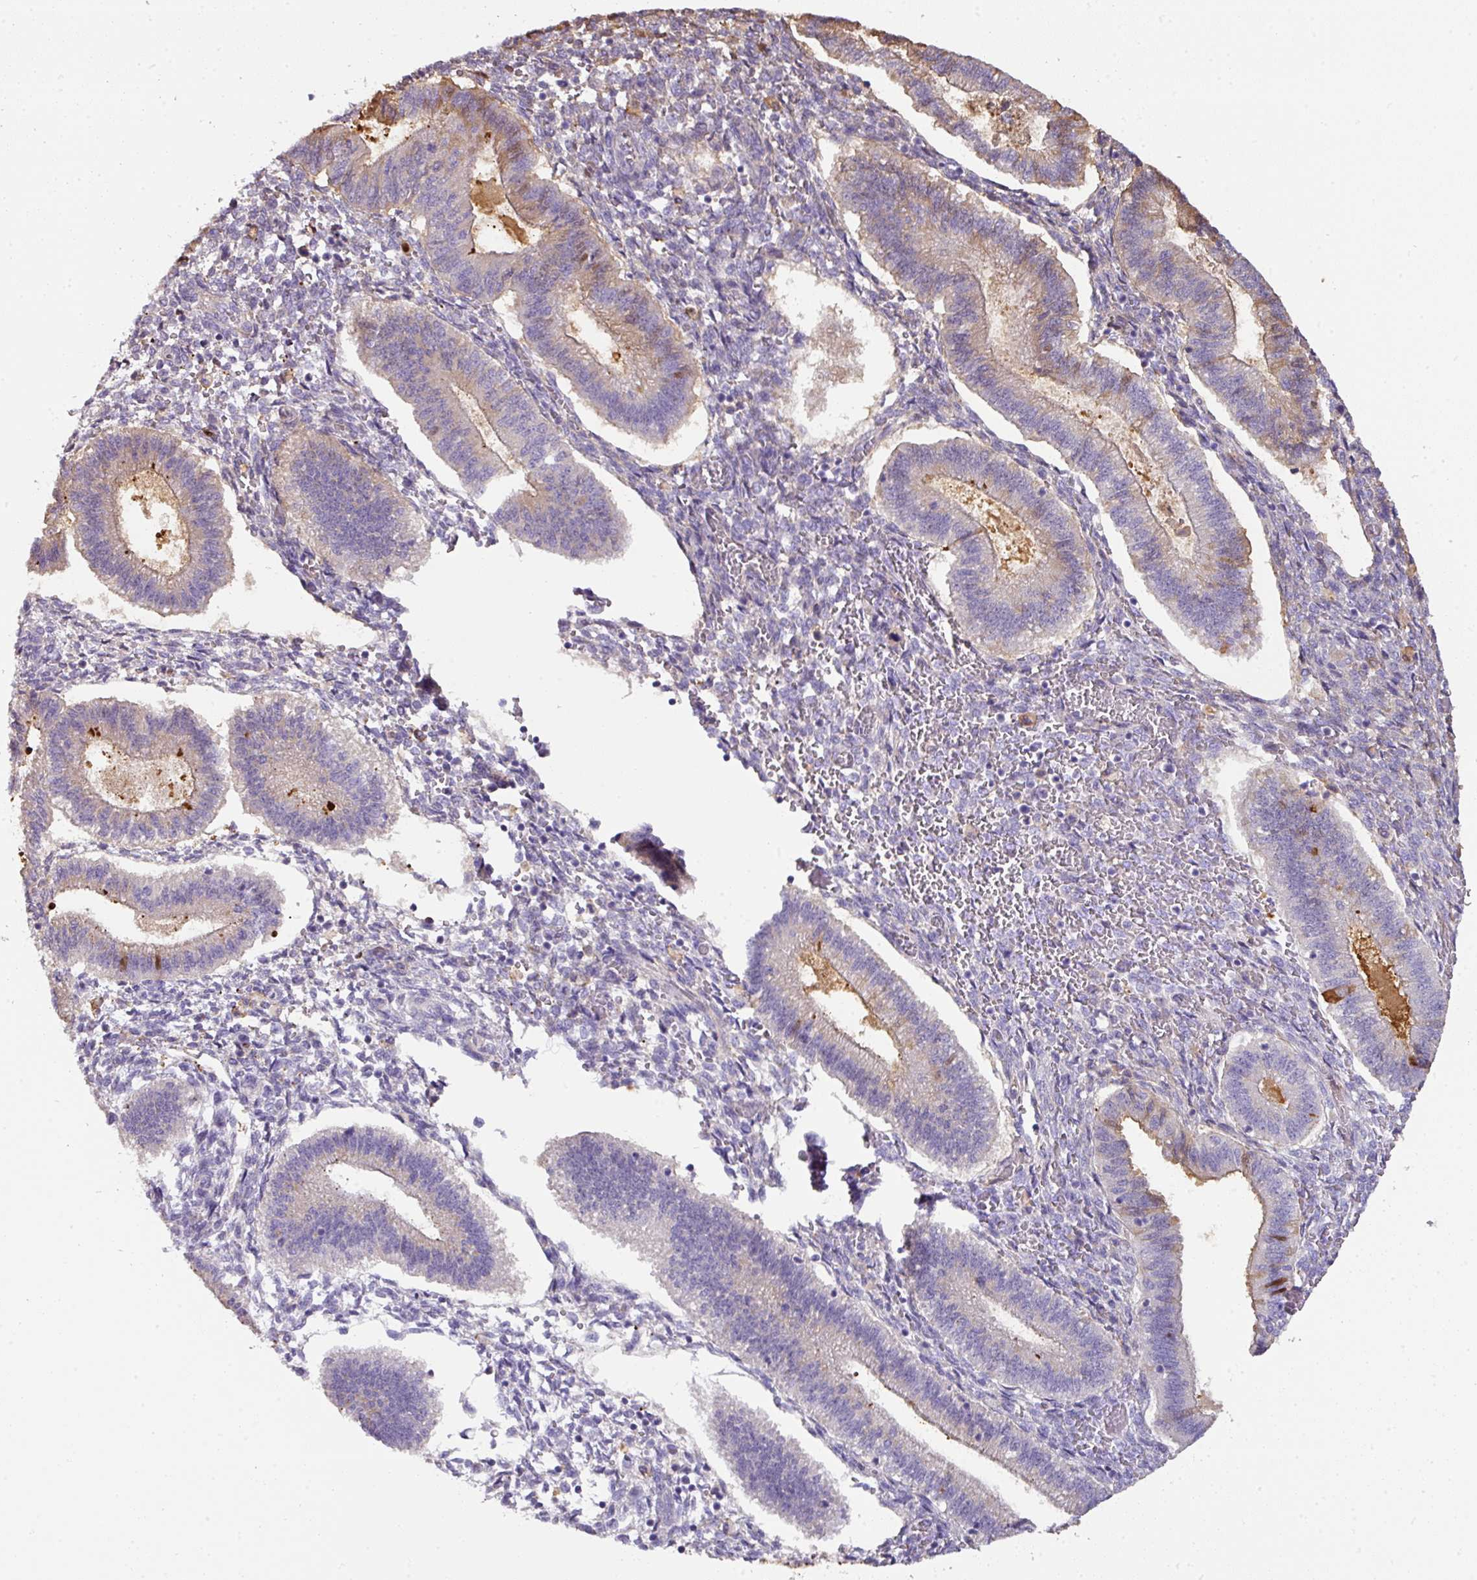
{"staining": {"intensity": "negative", "quantity": "none", "location": "none"}, "tissue": "endometrium", "cell_type": "Cells in endometrial stroma", "image_type": "normal", "snomed": [{"axis": "morphology", "description": "Normal tissue, NOS"}, {"axis": "topography", "description": "Endometrium"}], "caption": "Cells in endometrial stroma are negative for brown protein staining in unremarkable endometrium.", "gene": "CCZ1B", "patient": {"sex": "female", "age": 25}}